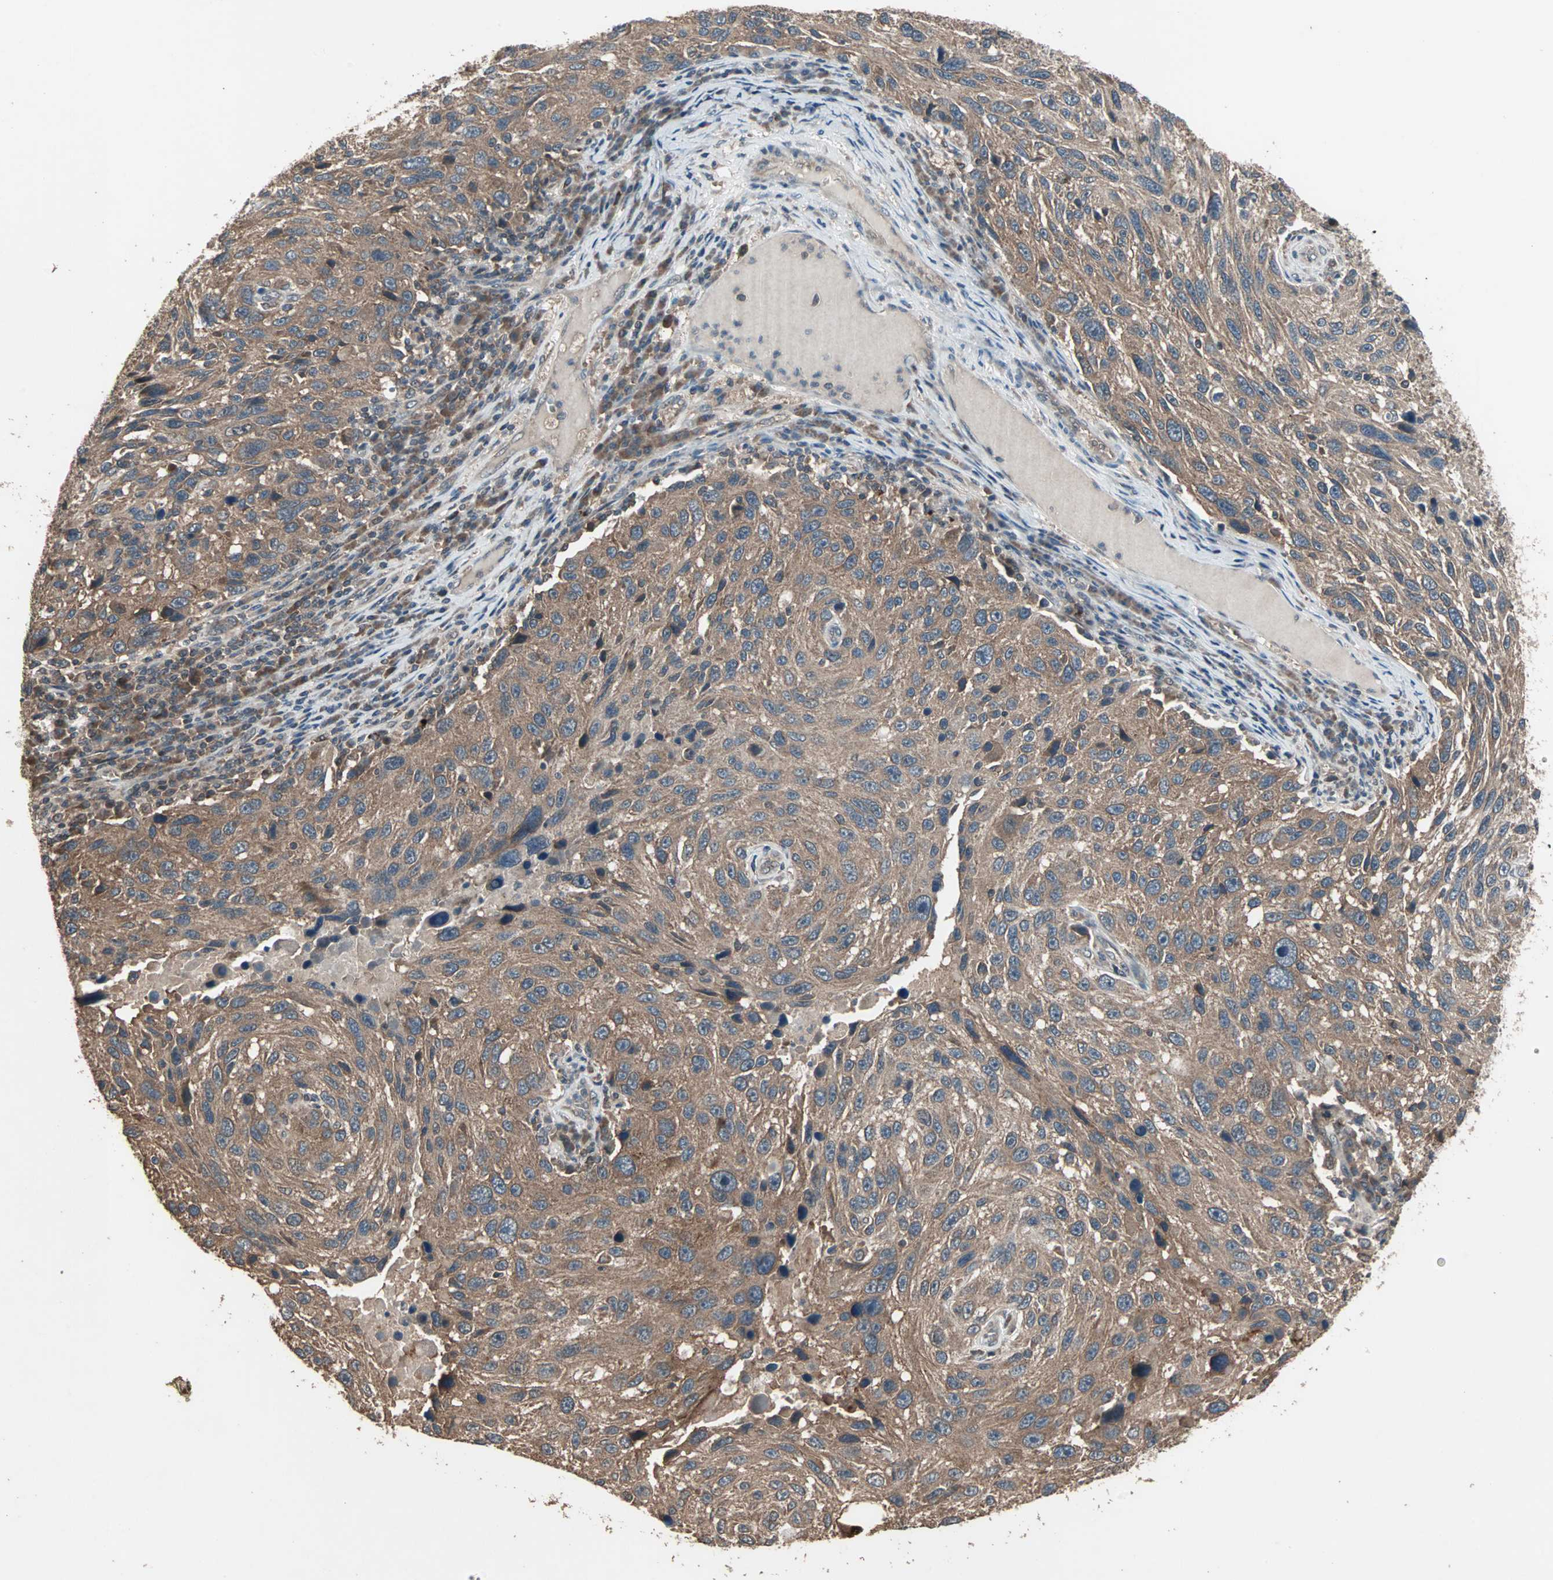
{"staining": {"intensity": "moderate", "quantity": ">75%", "location": "cytoplasmic/membranous"}, "tissue": "melanoma", "cell_type": "Tumor cells", "image_type": "cancer", "snomed": [{"axis": "morphology", "description": "Malignant melanoma, NOS"}, {"axis": "topography", "description": "Skin"}], "caption": "Melanoma tissue reveals moderate cytoplasmic/membranous staining in about >75% of tumor cells, visualized by immunohistochemistry. Ihc stains the protein in brown and the nuclei are stained blue.", "gene": "UBAC1", "patient": {"sex": "male", "age": 53}}